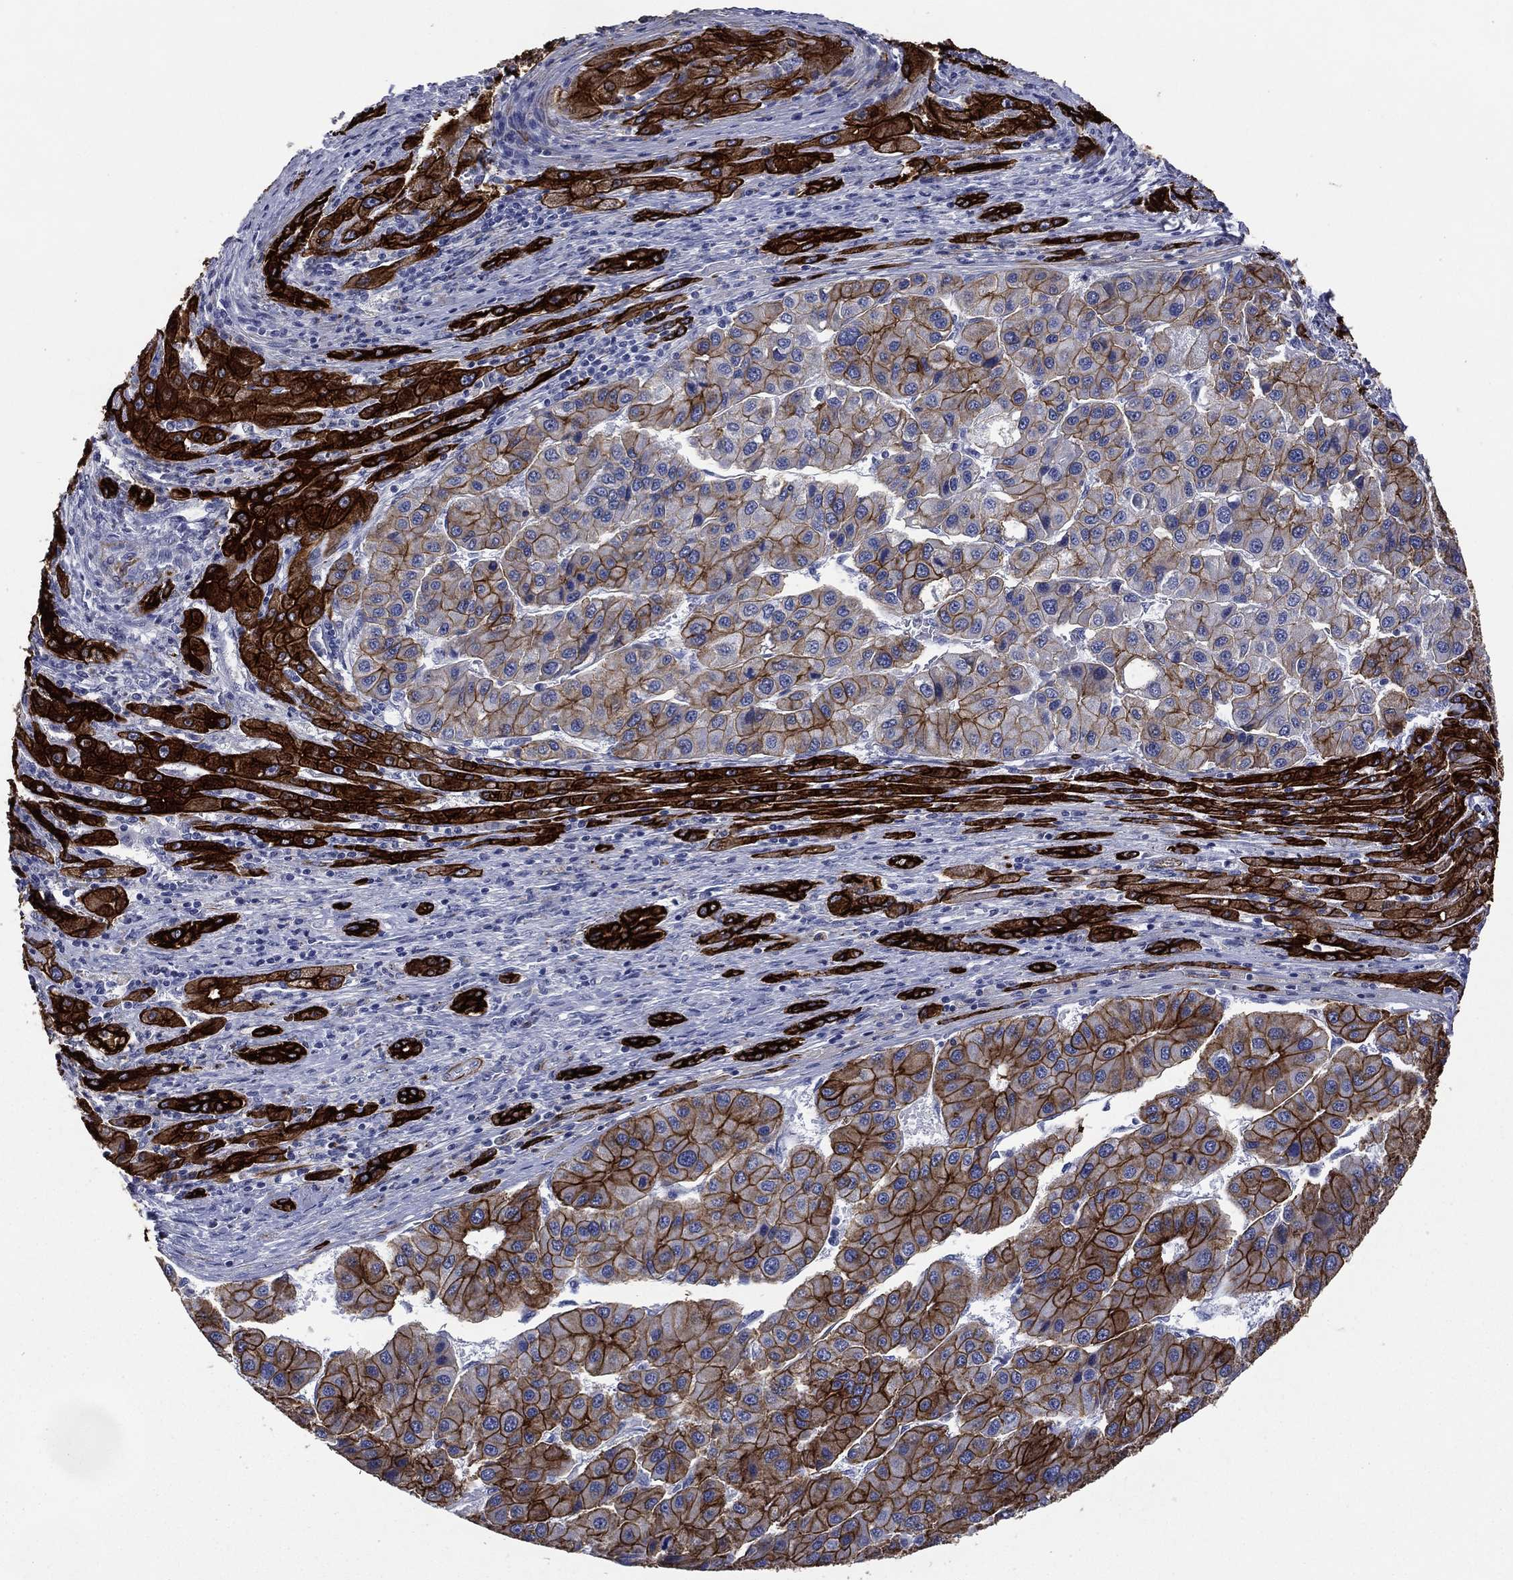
{"staining": {"intensity": "strong", "quantity": ">75%", "location": "cytoplasmic/membranous"}, "tissue": "liver cancer", "cell_type": "Tumor cells", "image_type": "cancer", "snomed": [{"axis": "morphology", "description": "Carcinoma, Hepatocellular, NOS"}, {"axis": "topography", "description": "Liver"}], "caption": "This micrograph demonstrates immunohistochemistry (IHC) staining of human liver hepatocellular carcinoma, with high strong cytoplasmic/membranous expression in approximately >75% of tumor cells.", "gene": "KRT7", "patient": {"sex": "male", "age": 73}}